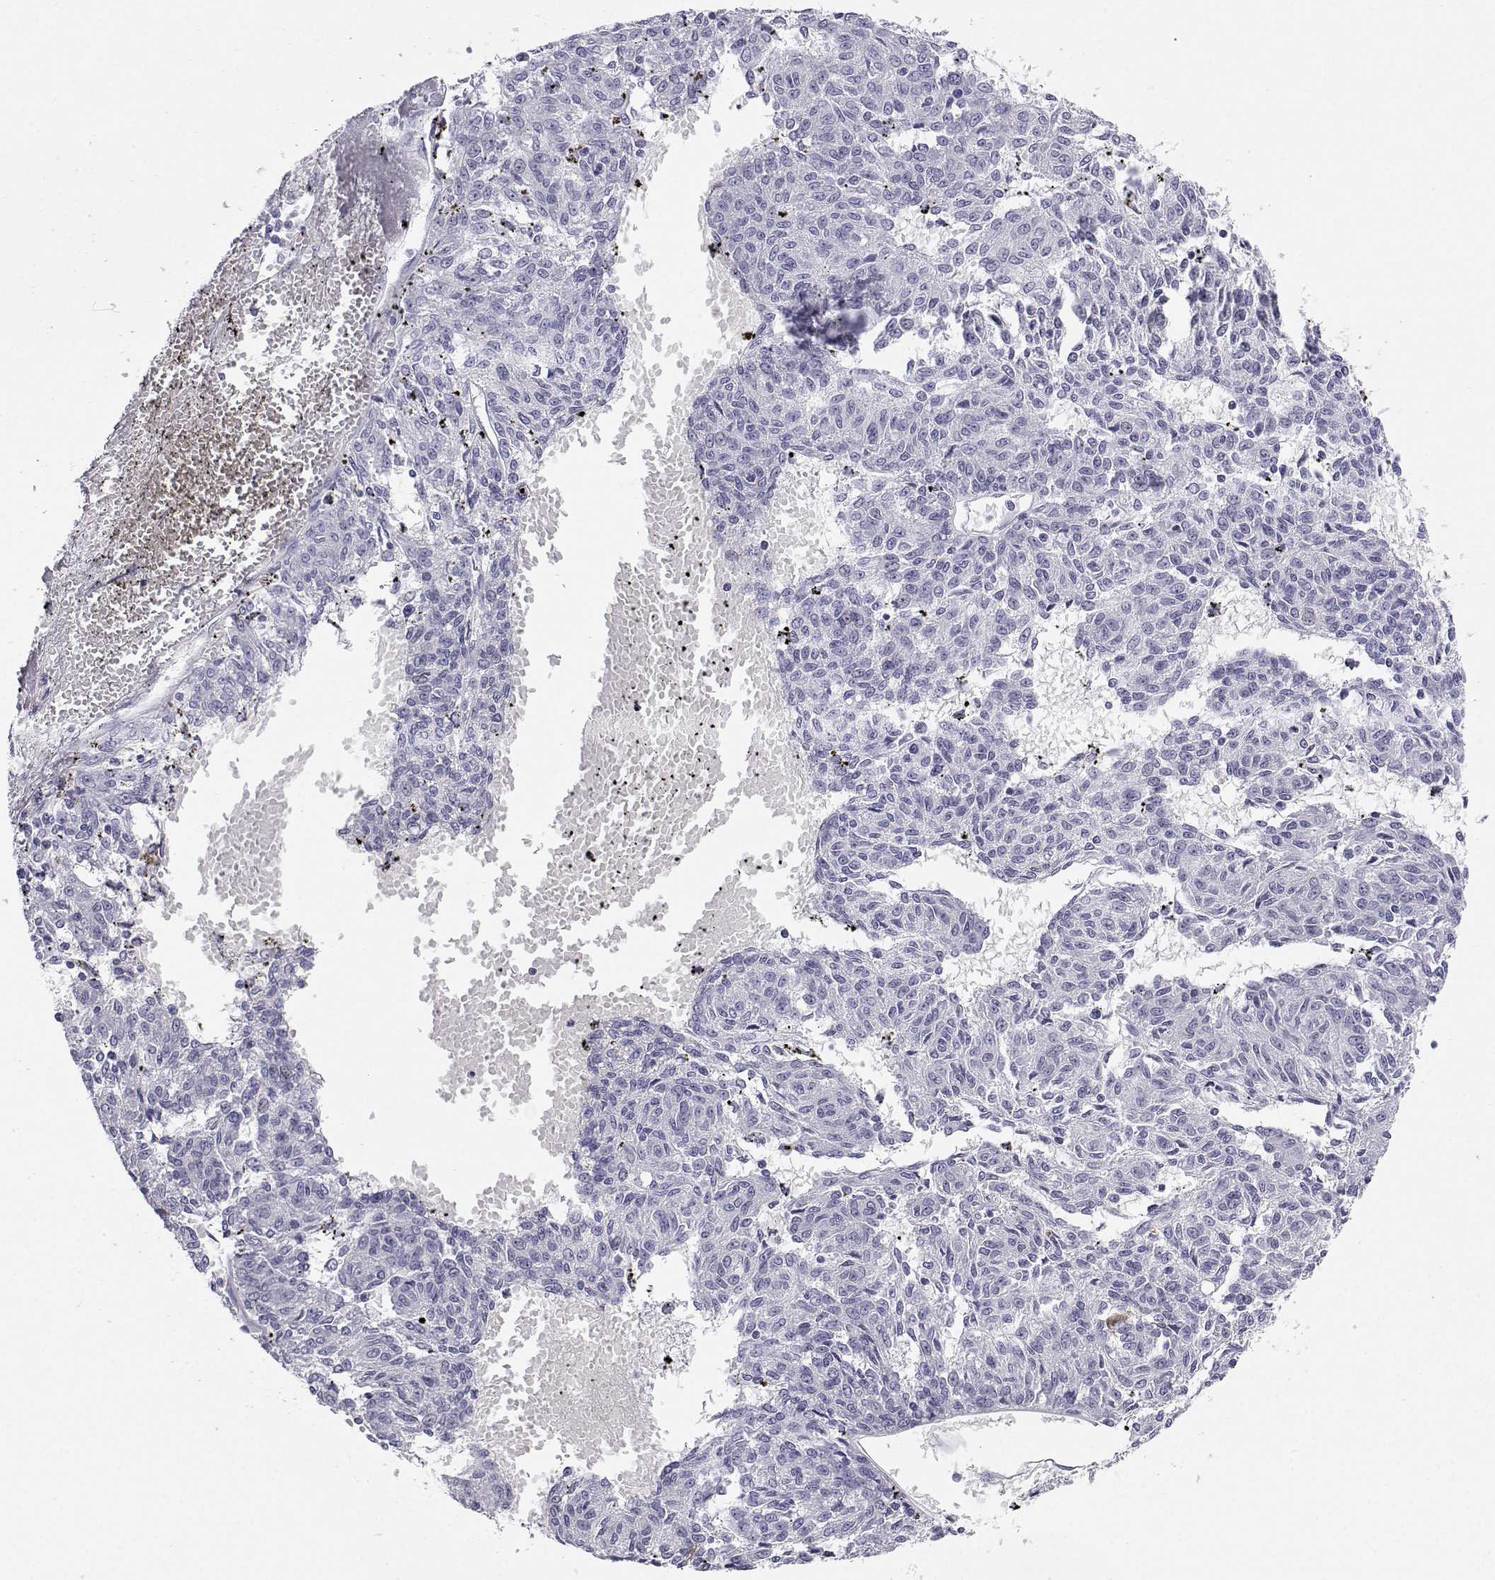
{"staining": {"intensity": "negative", "quantity": "none", "location": "none"}, "tissue": "melanoma", "cell_type": "Tumor cells", "image_type": "cancer", "snomed": [{"axis": "morphology", "description": "Malignant melanoma, NOS"}, {"axis": "topography", "description": "Skin"}], "caption": "DAB immunohistochemical staining of melanoma reveals no significant staining in tumor cells.", "gene": "BHMT", "patient": {"sex": "female", "age": 72}}